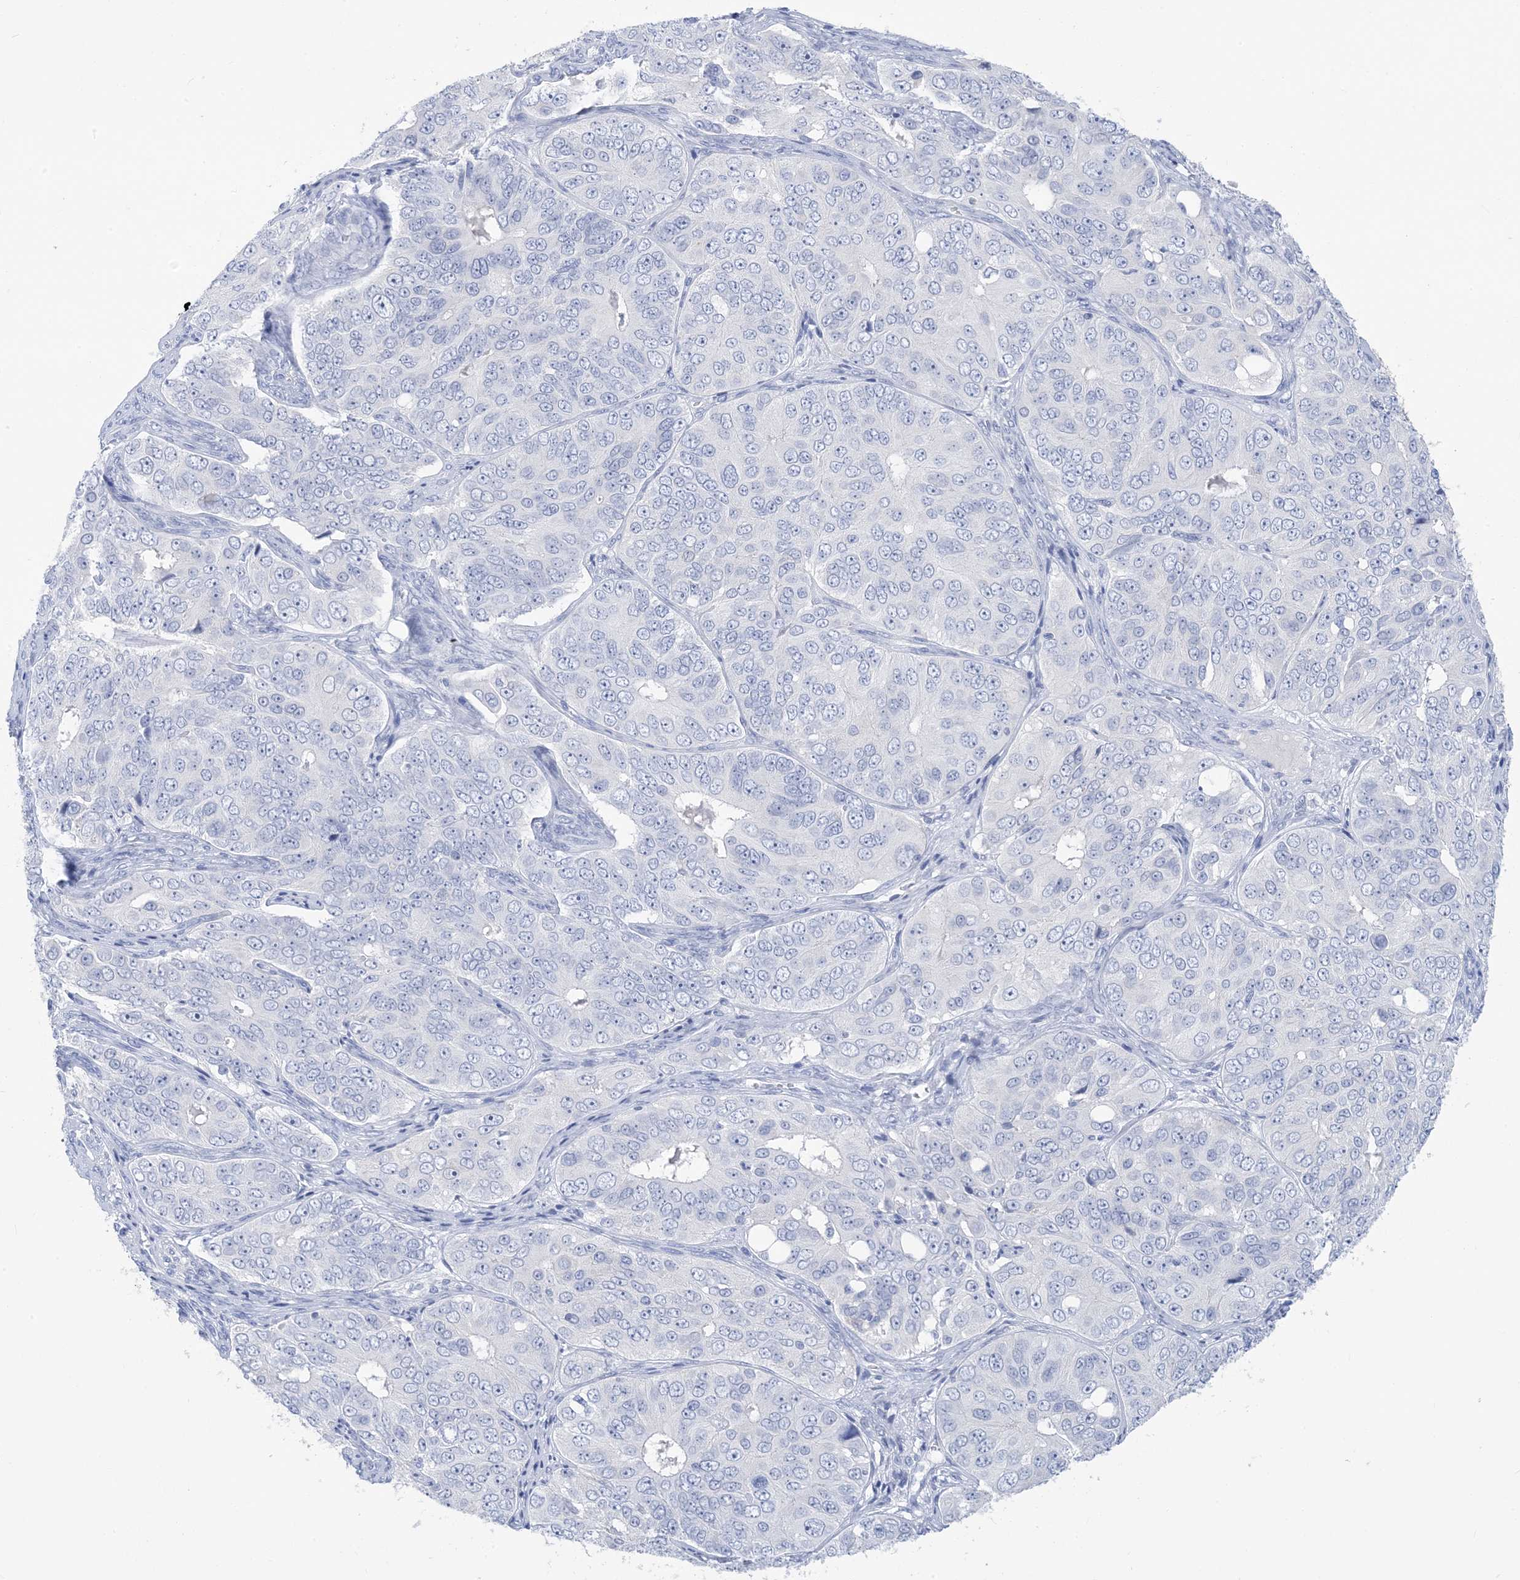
{"staining": {"intensity": "negative", "quantity": "none", "location": "none"}, "tissue": "ovarian cancer", "cell_type": "Tumor cells", "image_type": "cancer", "snomed": [{"axis": "morphology", "description": "Carcinoma, endometroid"}, {"axis": "topography", "description": "Ovary"}], "caption": "Protein analysis of ovarian endometroid carcinoma demonstrates no significant staining in tumor cells.", "gene": "SH3YL1", "patient": {"sex": "female", "age": 51}}